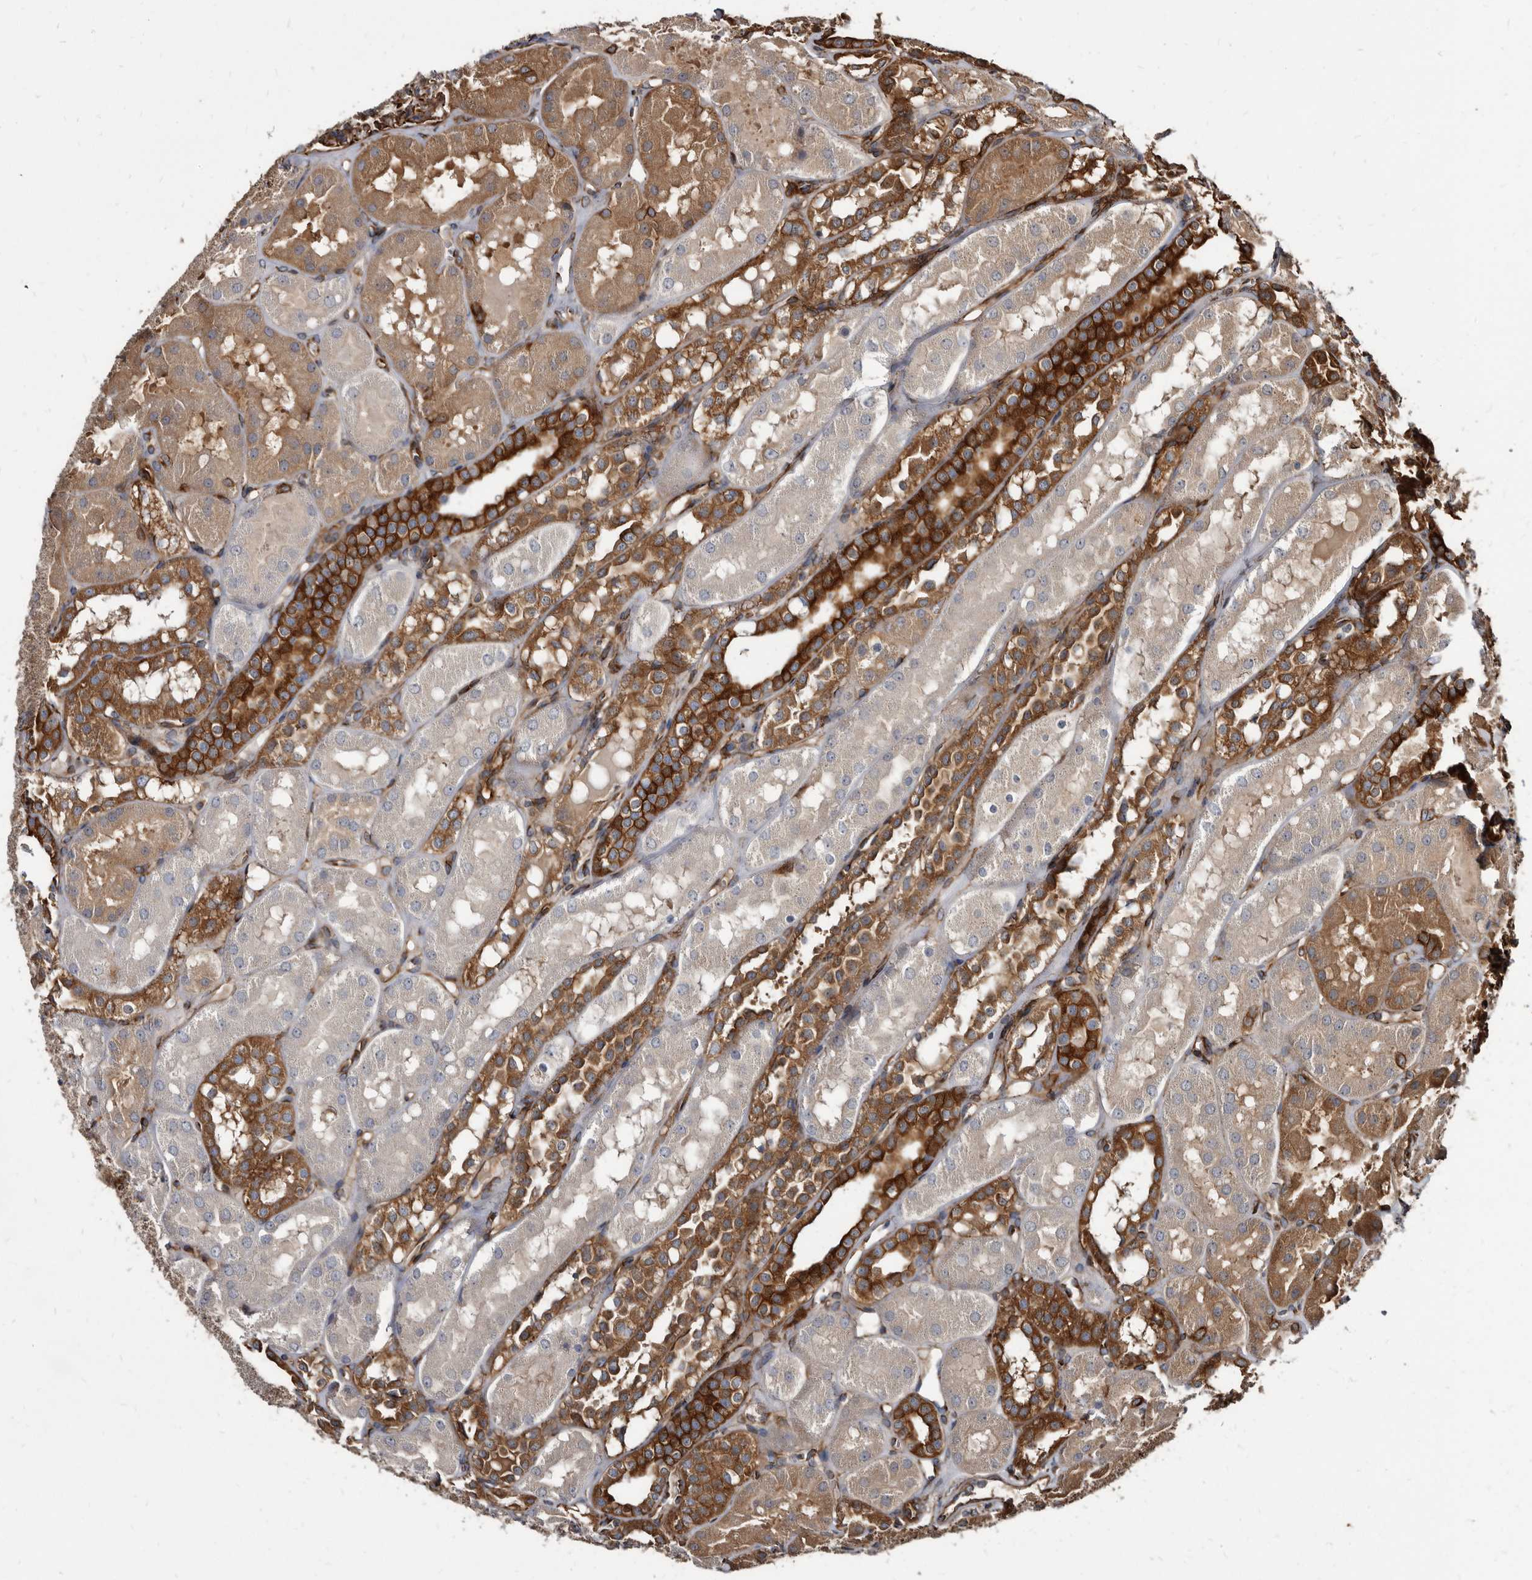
{"staining": {"intensity": "strong", "quantity": "25%-75%", "location": "cytoplasmic/membranous"}, "tissue": "kidney", "cell_type": "Cells in glomeruli", "image_type": "normal", "snomed": [{"axis": "morphology", "description": "Normal tissue, NOS"}, {"axis": "topography", "description": "Kidney"}], "caption": "A brown stain labels strong cytoplasmic/membranous staining of a protein in cells in glomeruli of benign human kidney.", "gene": "KCTD20", "patient": {"sex": "male", "age": 16}}